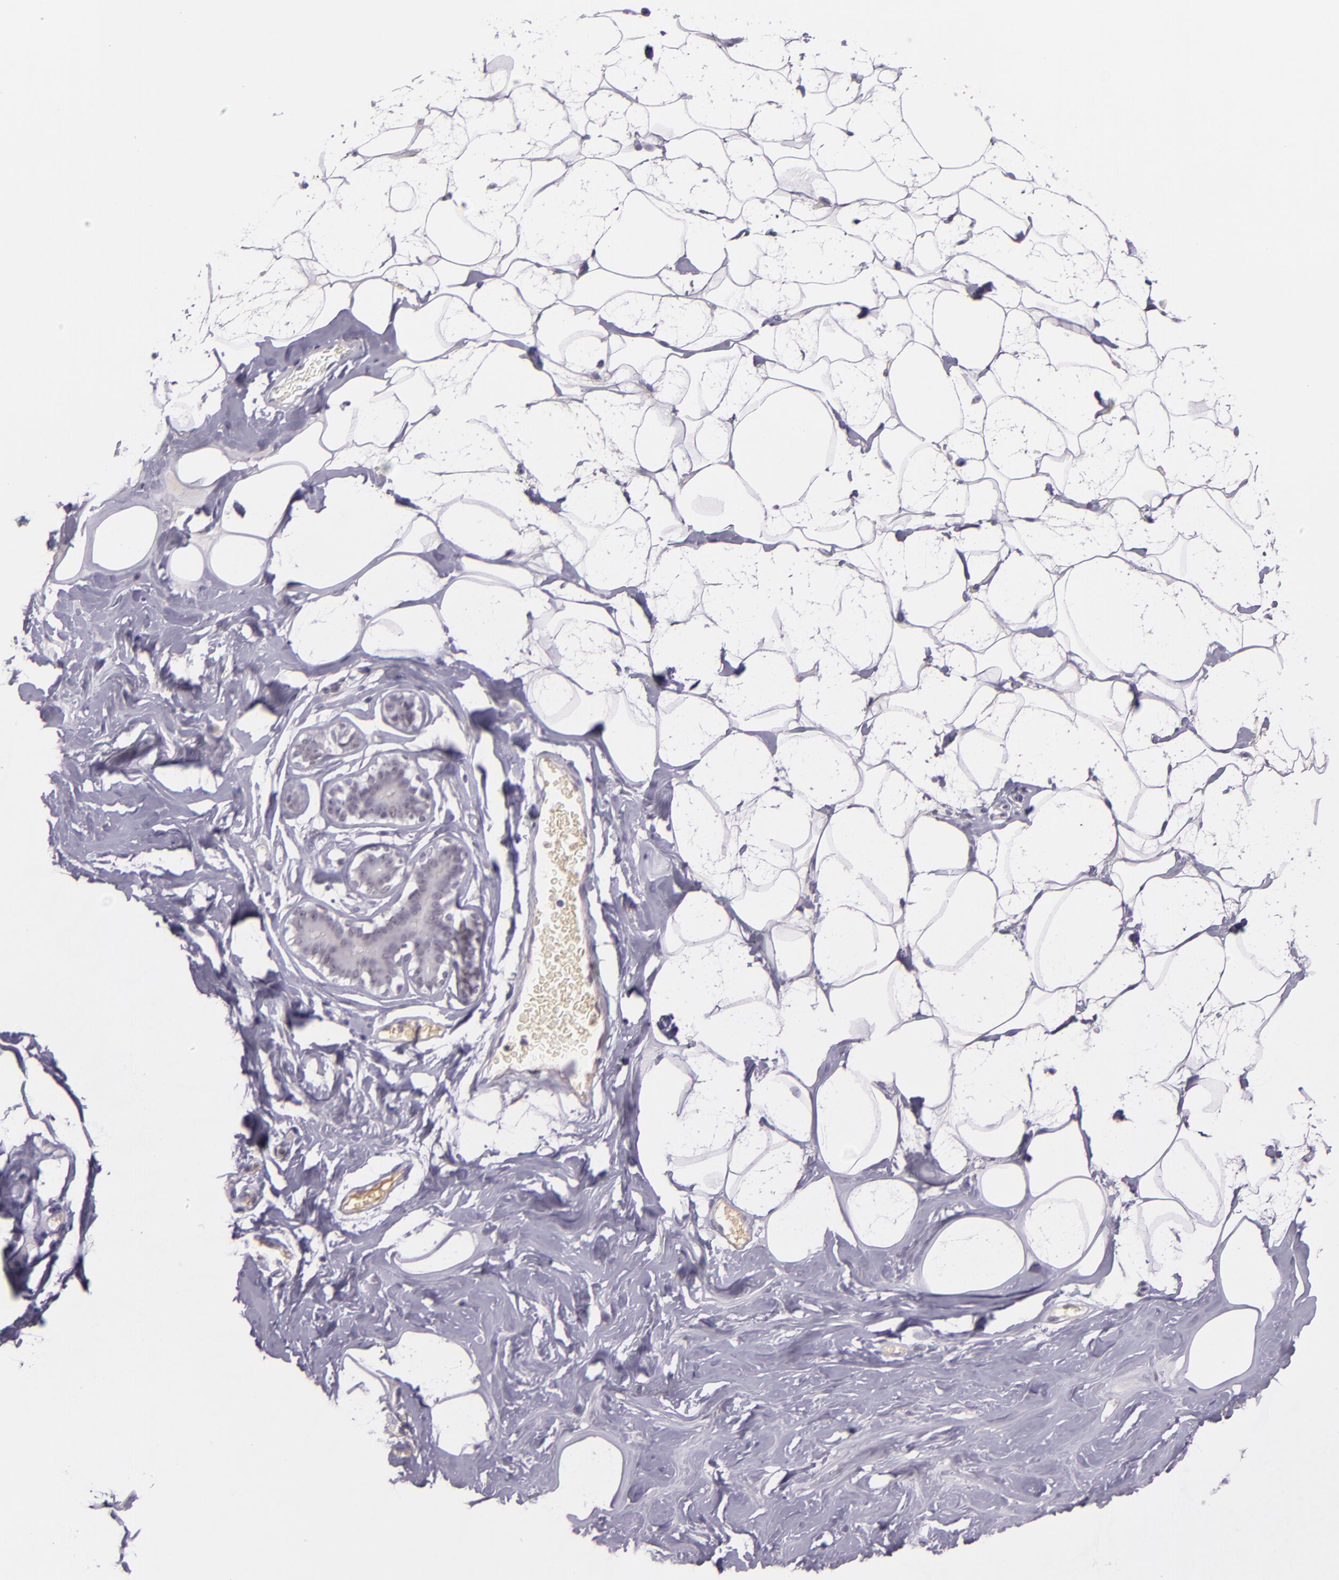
{"staining": {"intensity": "negative", "quantity": "none", "location": "none"}, "tissue": "breast", "cell_type": "Adipocytes", "image_type": "normal", "snomed": [{"axis": "morphology", "description": "Normal tissue, NOS"}, {"axis": "morphology", "description": "Fibrosis, NOS"}, {"axis": "topography", "description": "Breast"}], "caption": "Immunohistochemistry histopathology image of normal breast stained for a protein (brown), which shows no positivity in adipocytes.", "gene": "CHEK2", "patient": {"sex": "female", "age": 39}}